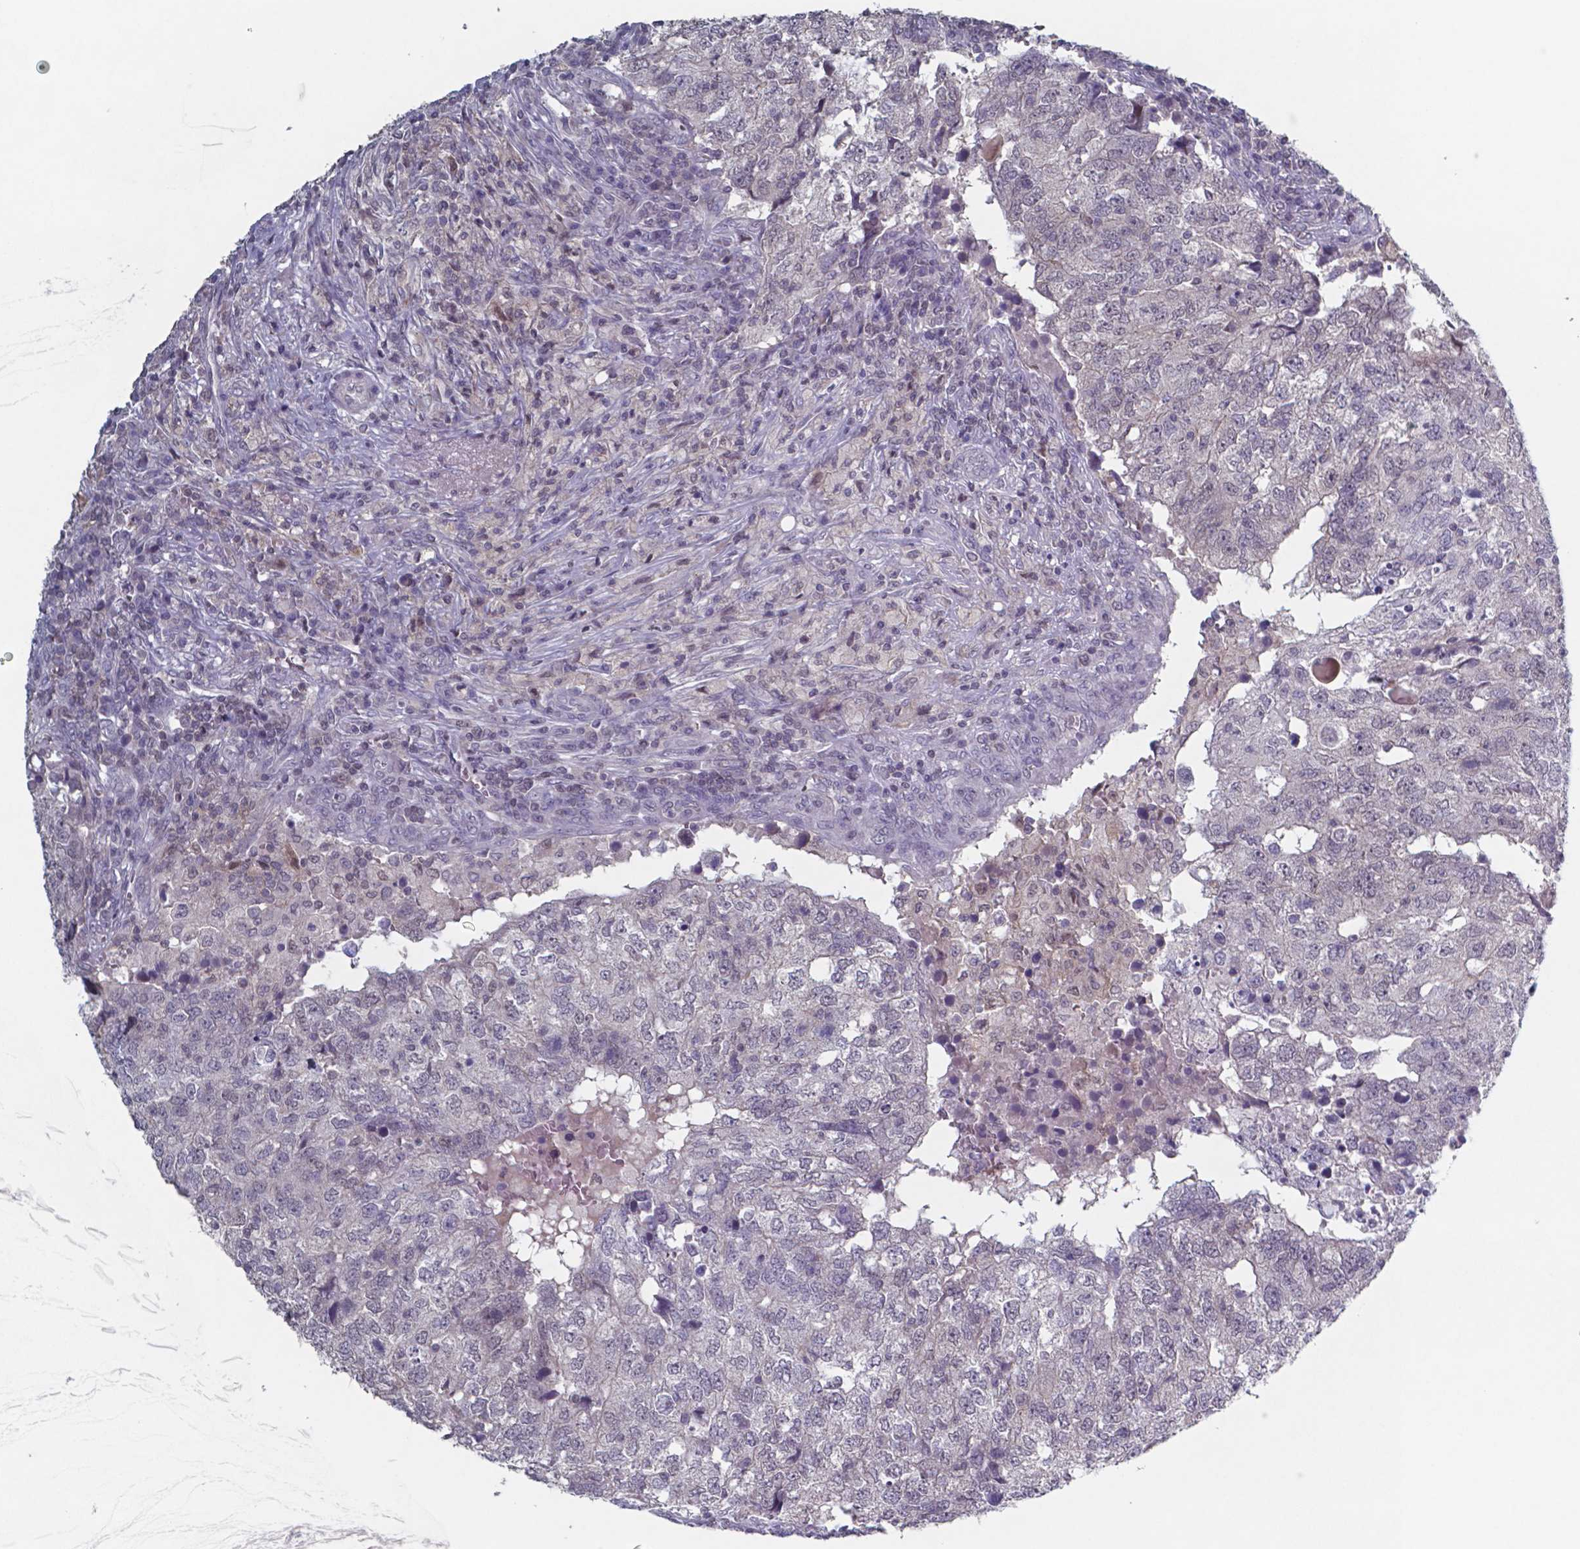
{"staining": {"intensity": "negative", "quantity": "none", "location": "none"}, "tissue": "breast cancer", "cell_type": "Tumor cells", "image_type": "cancer", "snomed": [{"axis": "morphology", "description": "Duct carcinoma"}, {"axis": "topography", "description": "Breast"}], "caption": "The immunohistochemistry (IHC) histopathology image has no significant staining in tumor cells of infiltrating ductal carcinoma (breast) tissue.", "gene": "TDP2", "patient": {"sex": "female", "age": 30}}